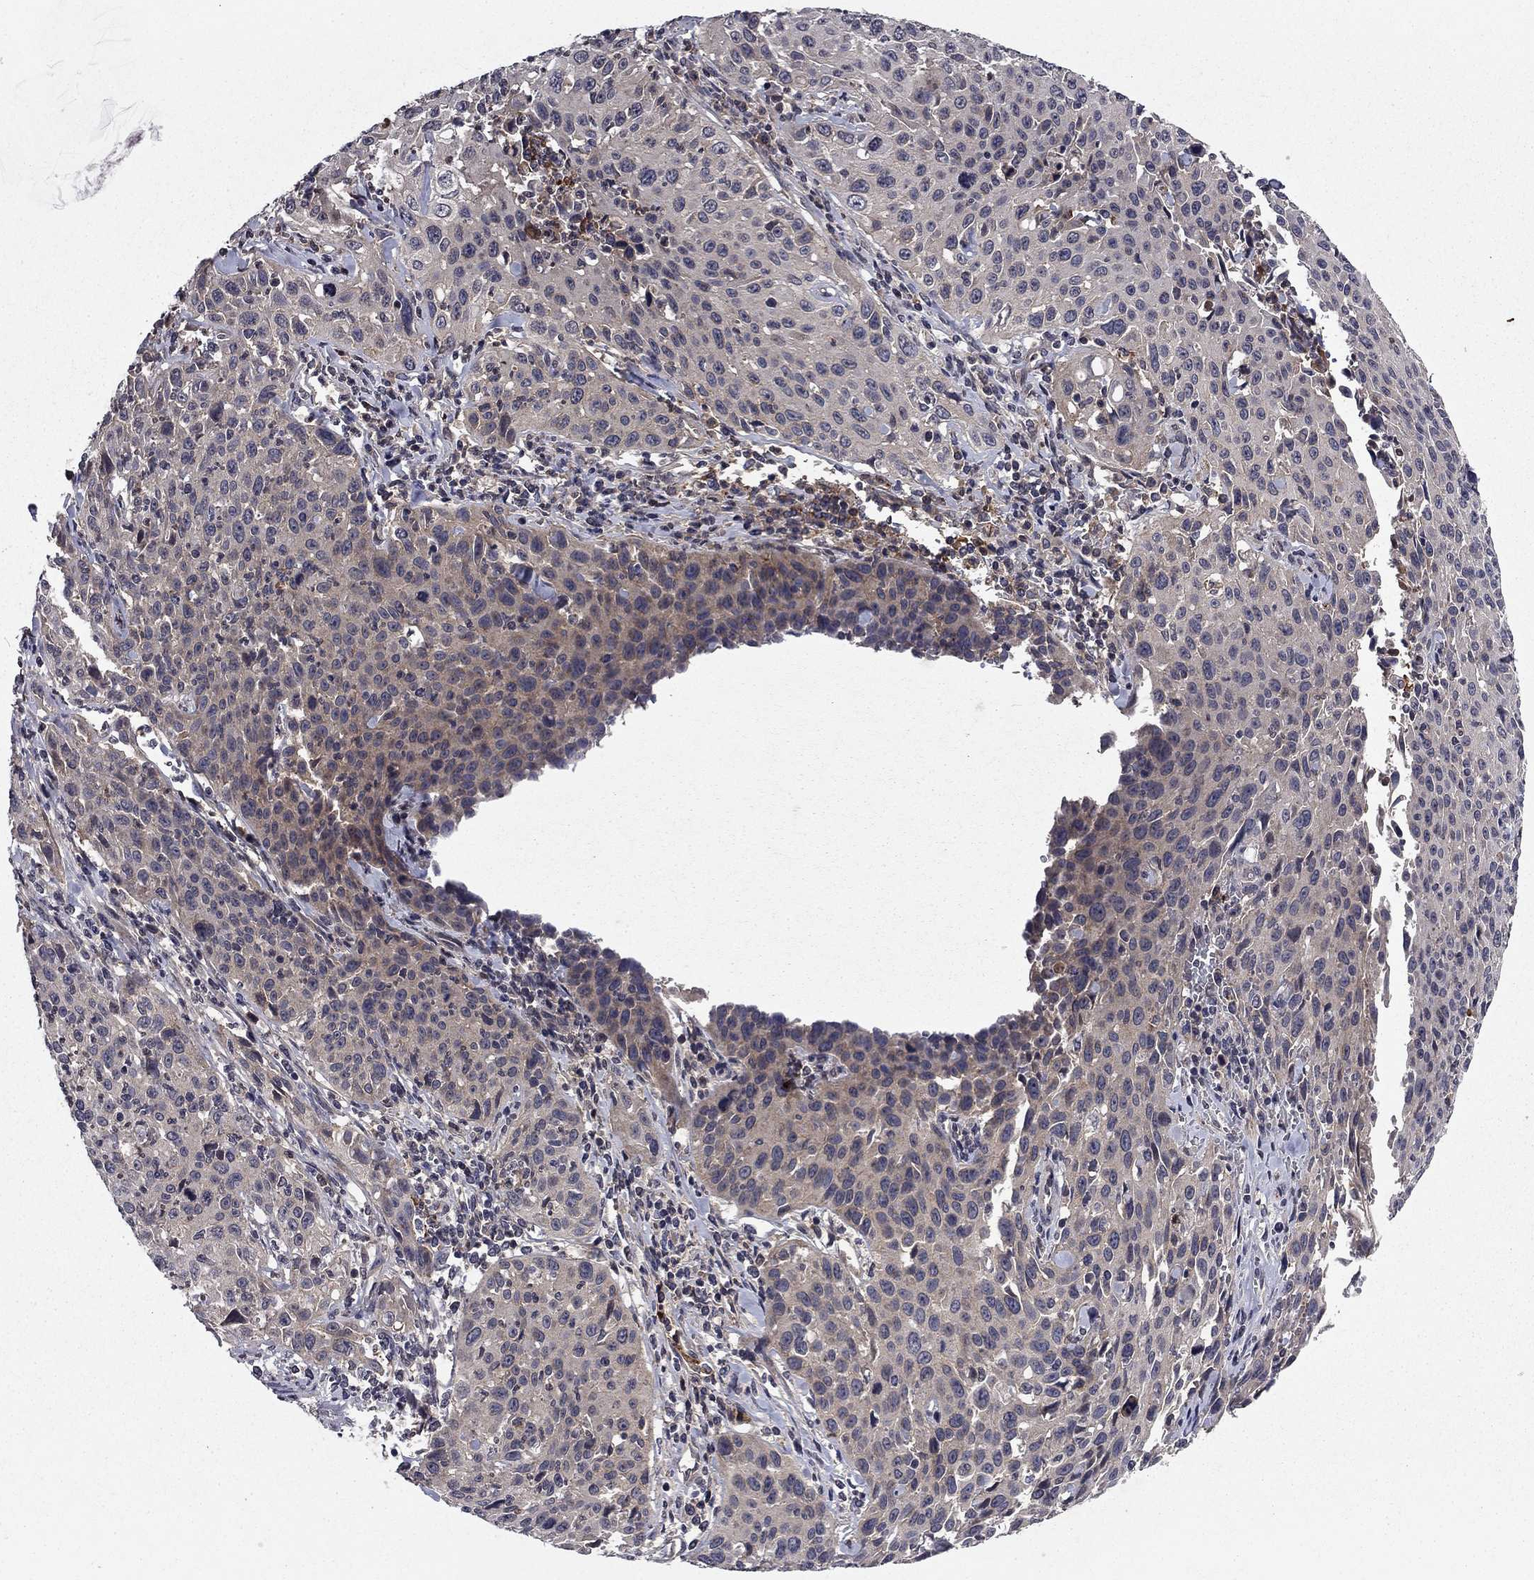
{"staining": {"intensity": "weak", "quantity": "<25%", "location": "cytoplasmic/membranous"}, "tissue": "cervical cancer", "cell_type": "Tumor cells", "image_type": "cancer", "snomed": [{"axis": "morphology", "description": "Squamous cell carcinoma, NOS"}, {"axis": "topography", "description": "Cervix"}], "caption": "Human squamous cell carcinoma (cervical) stained for a protein using IHC demonstrates no expression in tumor cells.", "gene": "PROS1", "patient": {"sex": "female", "age": 26}}